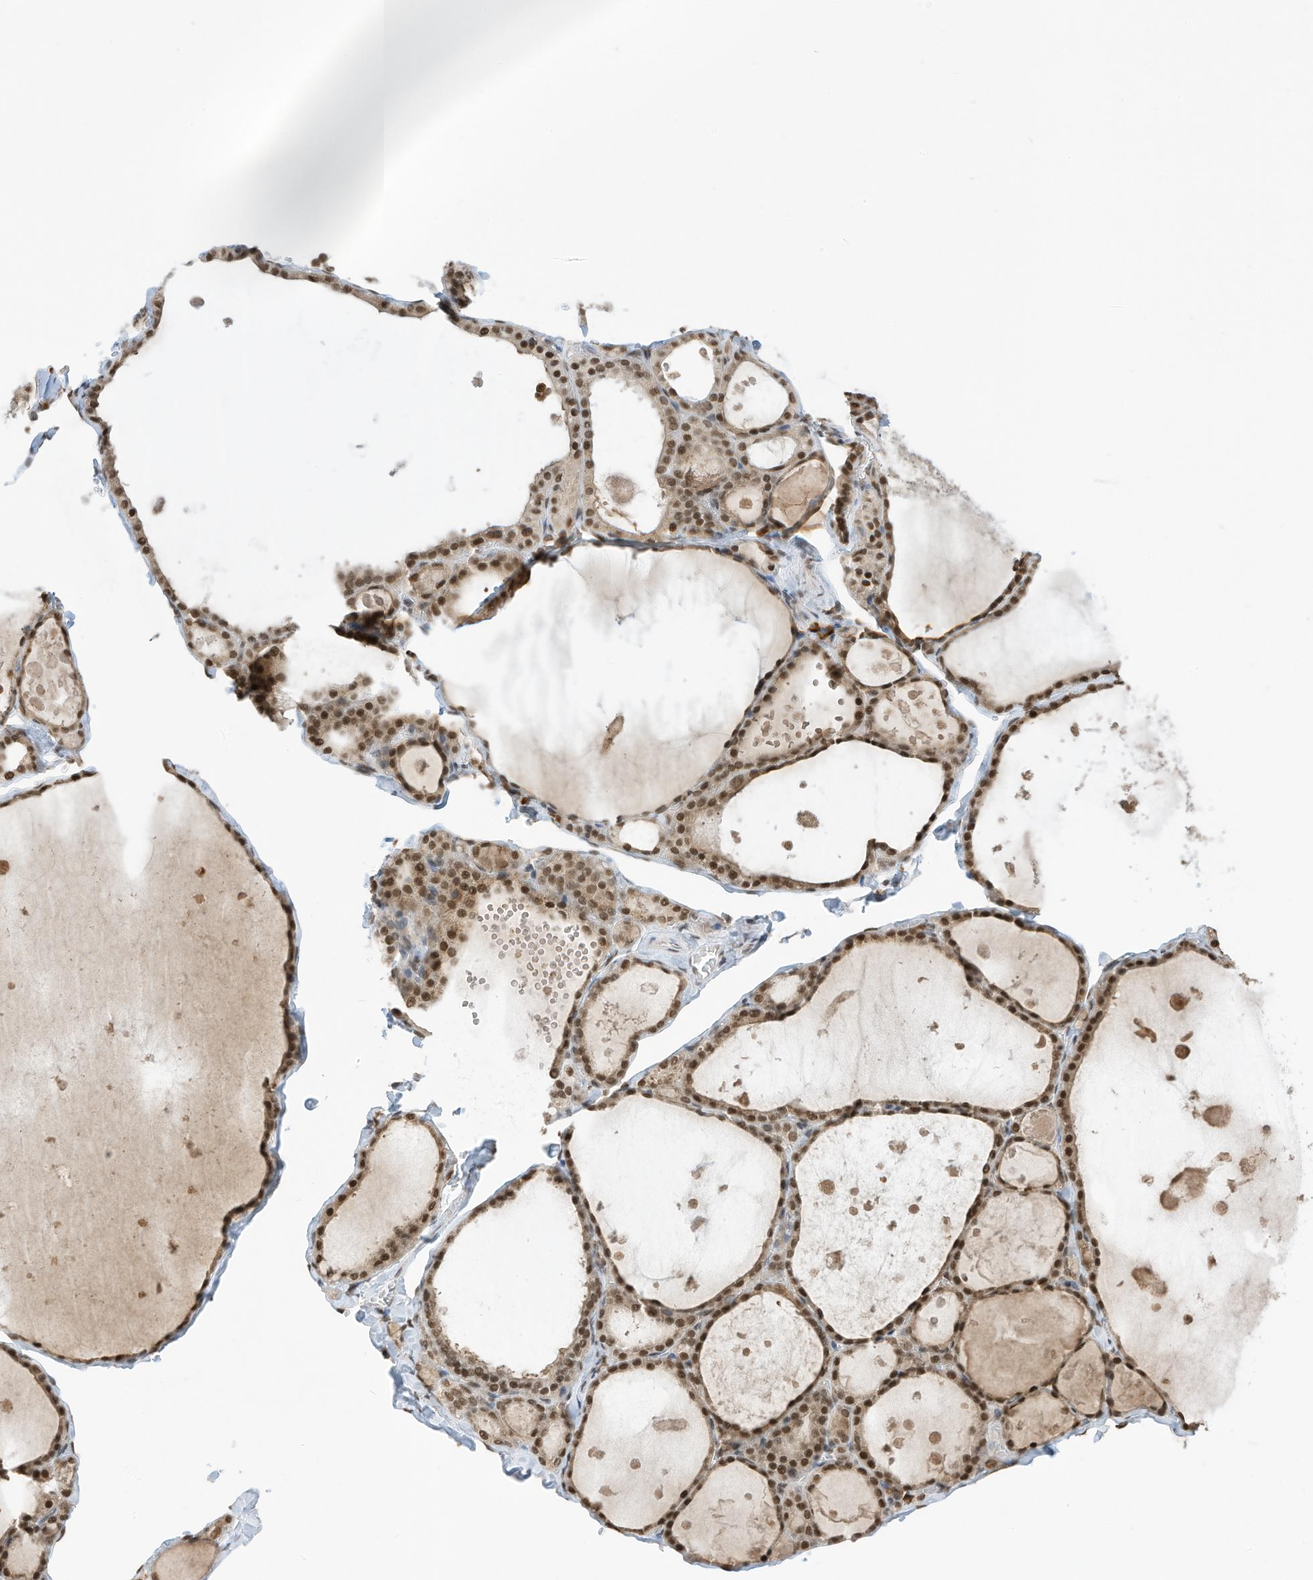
{"staining": {"intensity": "moderate", "quantity": ">75%", "location": "nuclear"}, "tissue": "thyroid gland", "cell_type": "Glandular cells", "image_type": "normal", "snomed": [{"axis": "morphology", "description": "Normal tissue, NOS"}, {"axis": "topography", "description": "Thyroid gland"}], "caption": "The histopathology image shows immunohistochemical staining of benign thyroid gland. There is moderate nuclear expression is appreciated in about >75% of glandular cells.", "gene": "ZNF195", "patient": {"sex": "male", "age": 56}}